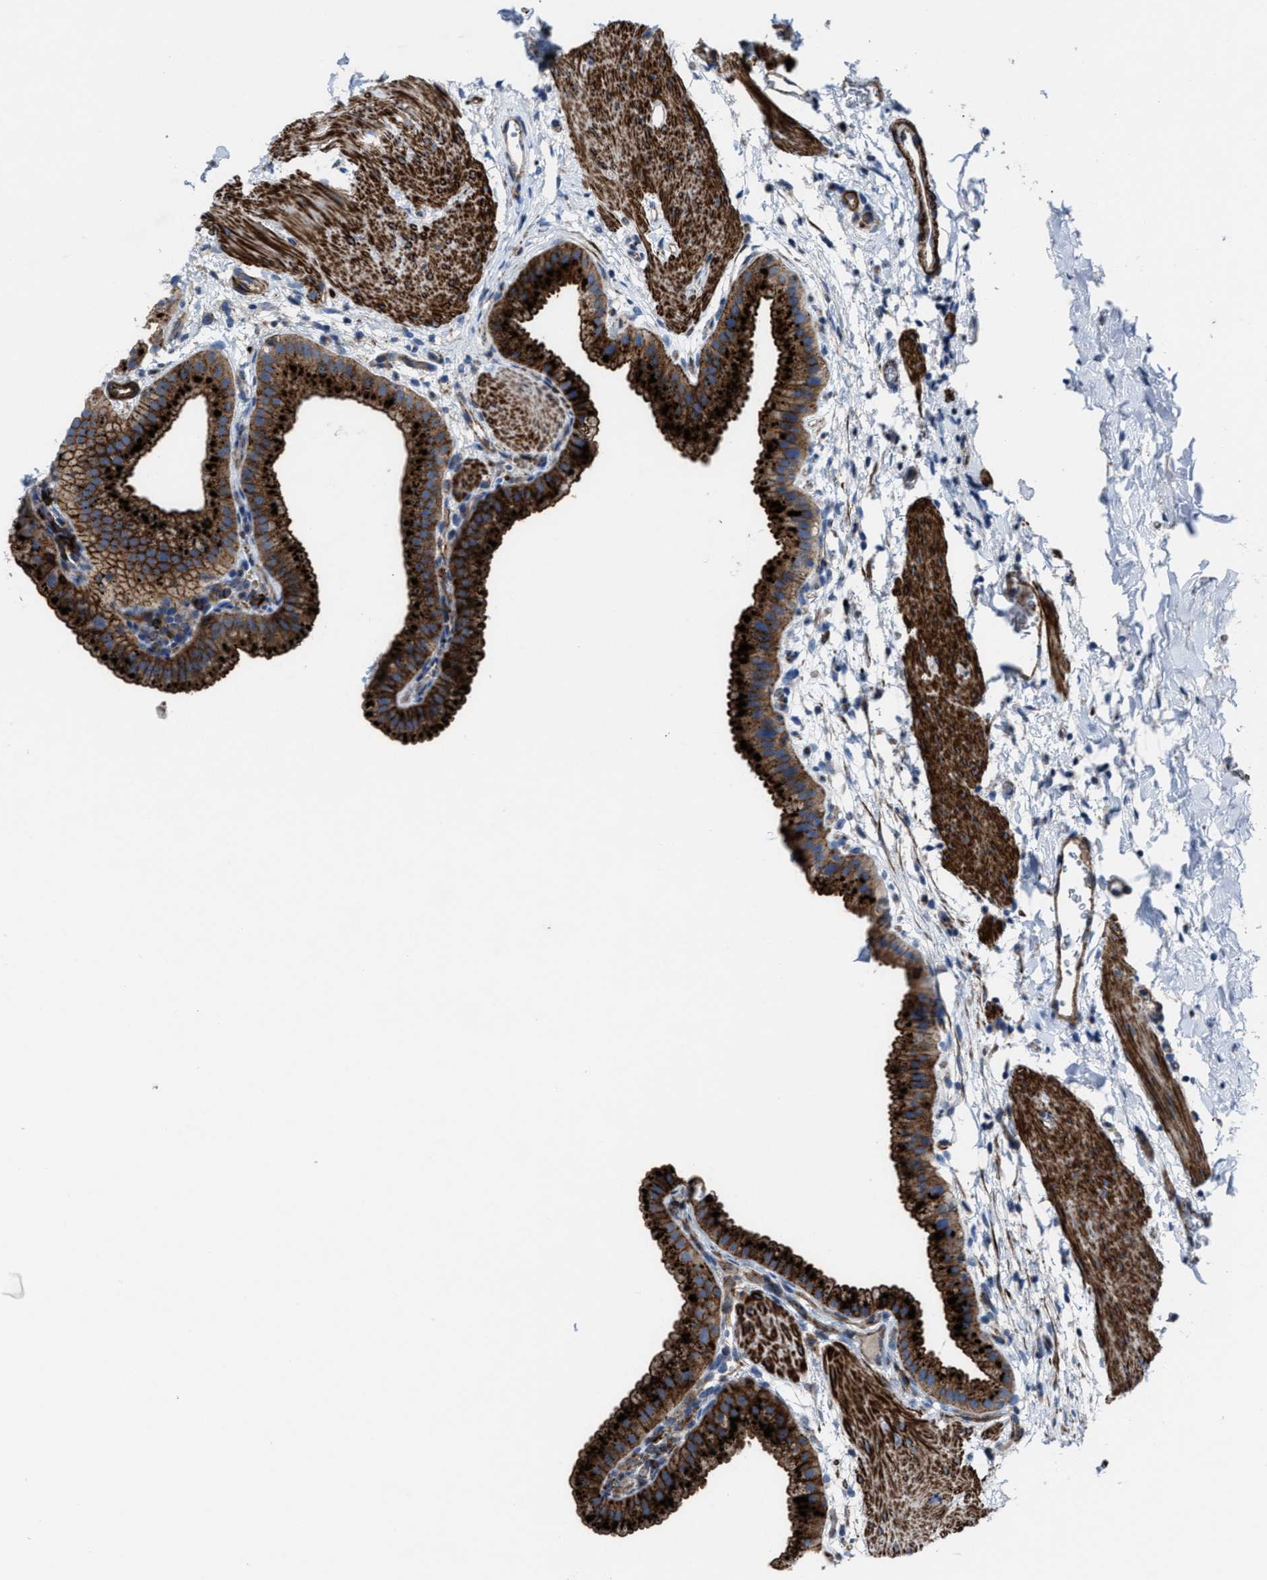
{"staining": {"intensity": "strong", "quantity": ">75%", "location": "cytoplasmic/membranous"}, "tissue": "gallbladder", "cell_type": "Glandular cells", "image_type": "normal", "snomed": [{"axis": "morphology", "description": "Normal tissue, NOS"}, {"axis": "topography", "description": "Gallbladder"}], "caption": "DAB (3,3'-diaminobenzidine) immunohistochemical staining of benign gallbladder displays strong cytoplasmic/membranous protein positivity in approximately >75% of glandular cells.", "gene": "AGPAT2", "patient": {"sex": "female", "age": 64}}